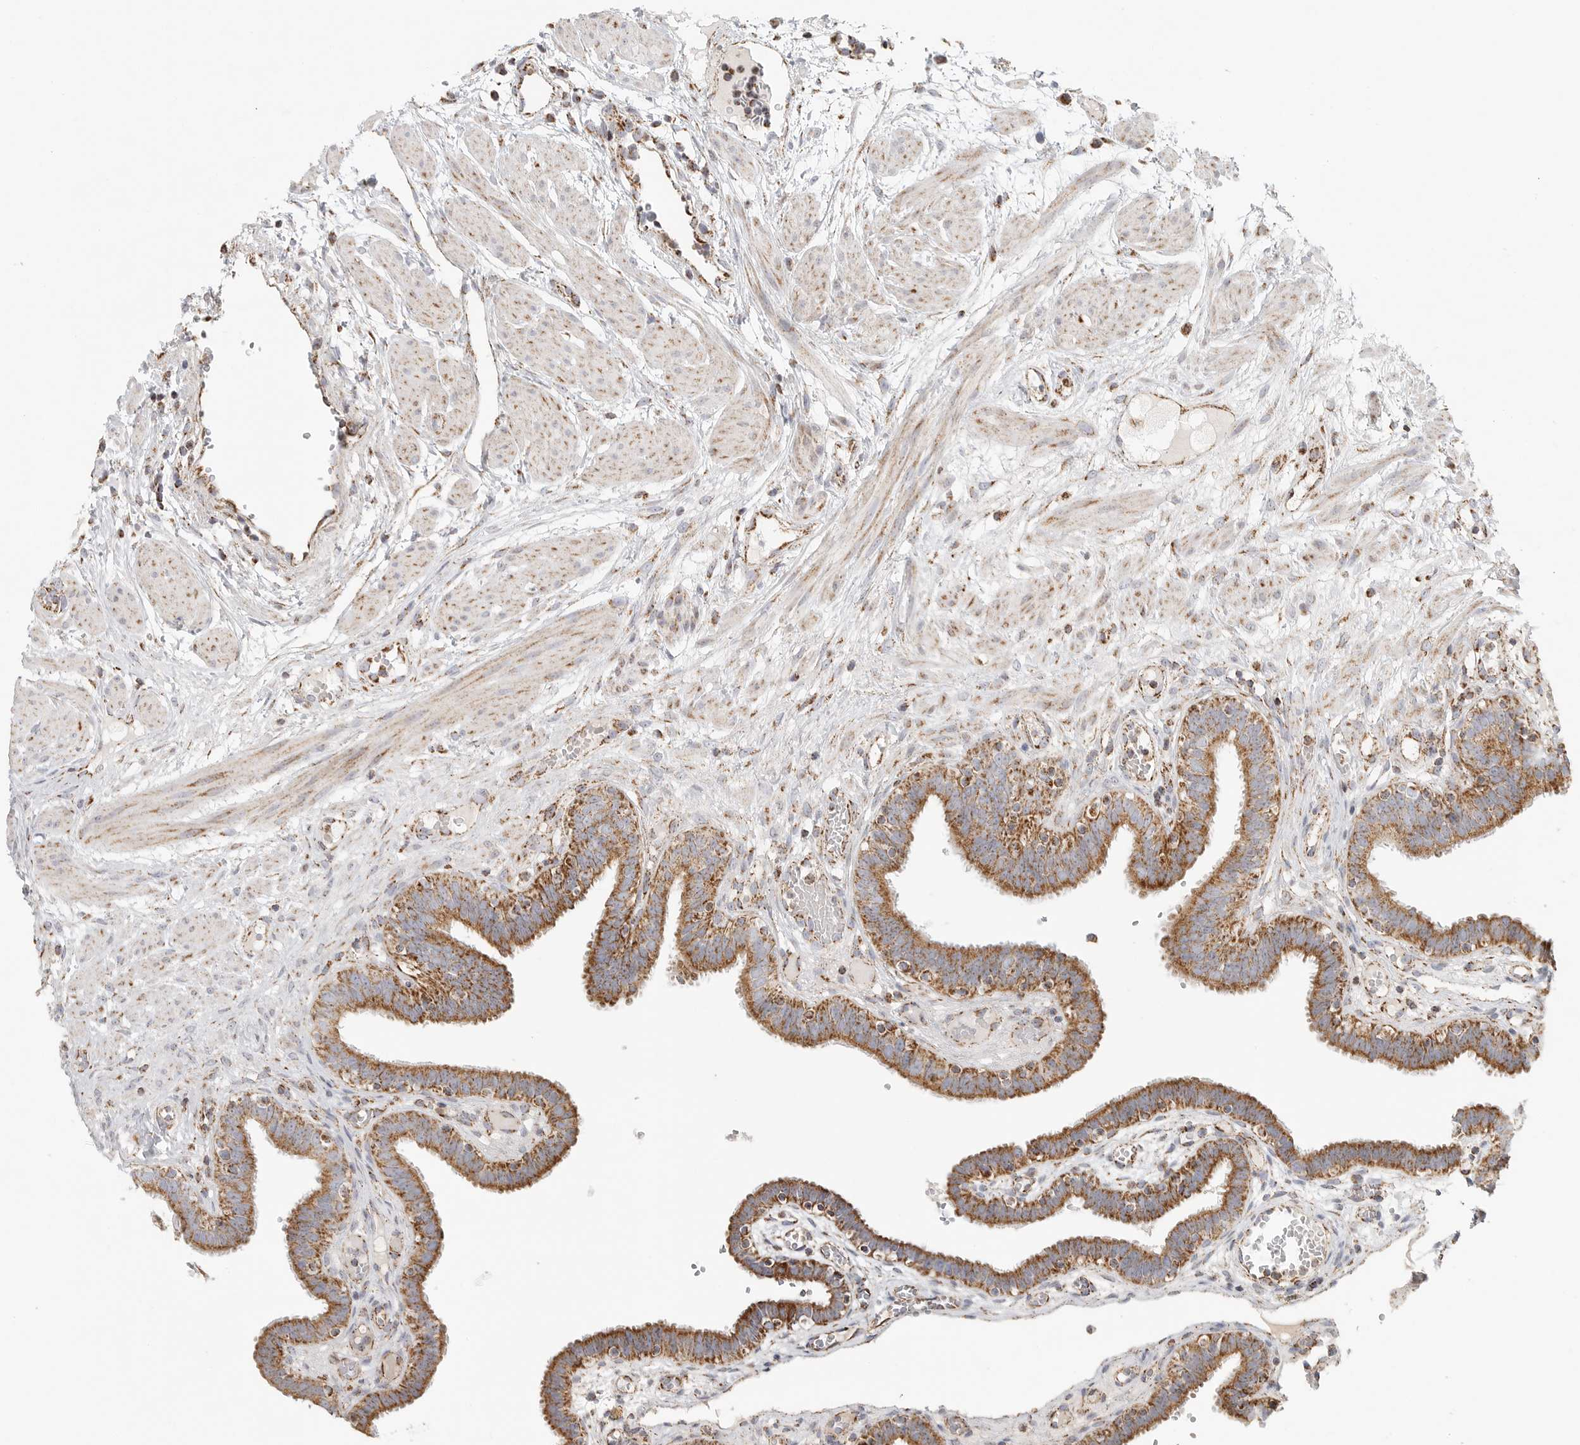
{"staining": {"intensity": "moderate", "quantity": ">75%", "location": "cytoplasmic/membranous"}, "tissue": "fallopian tube", "cell_type": "Glandular cells", "image_type": "normal", "snomed": [{"axis": "morphology", "description": "Normal tissue, NOS"}, {"axis": "topography", "description": "Fallopian tube"}, {"axis": "topography", "description": "Placenta"}], "caption": "Immunohistochemical staining of normal human fallopian tube demonstrates >75% levels of moderate cytoplasmic/membranous protein staining in about >75% of glandular cells. (brown staining indicates protein expression, while blue staining denotes nuclei).", "gene": "SLC25A26", "patient": {"sex": "female", "age": 32}}